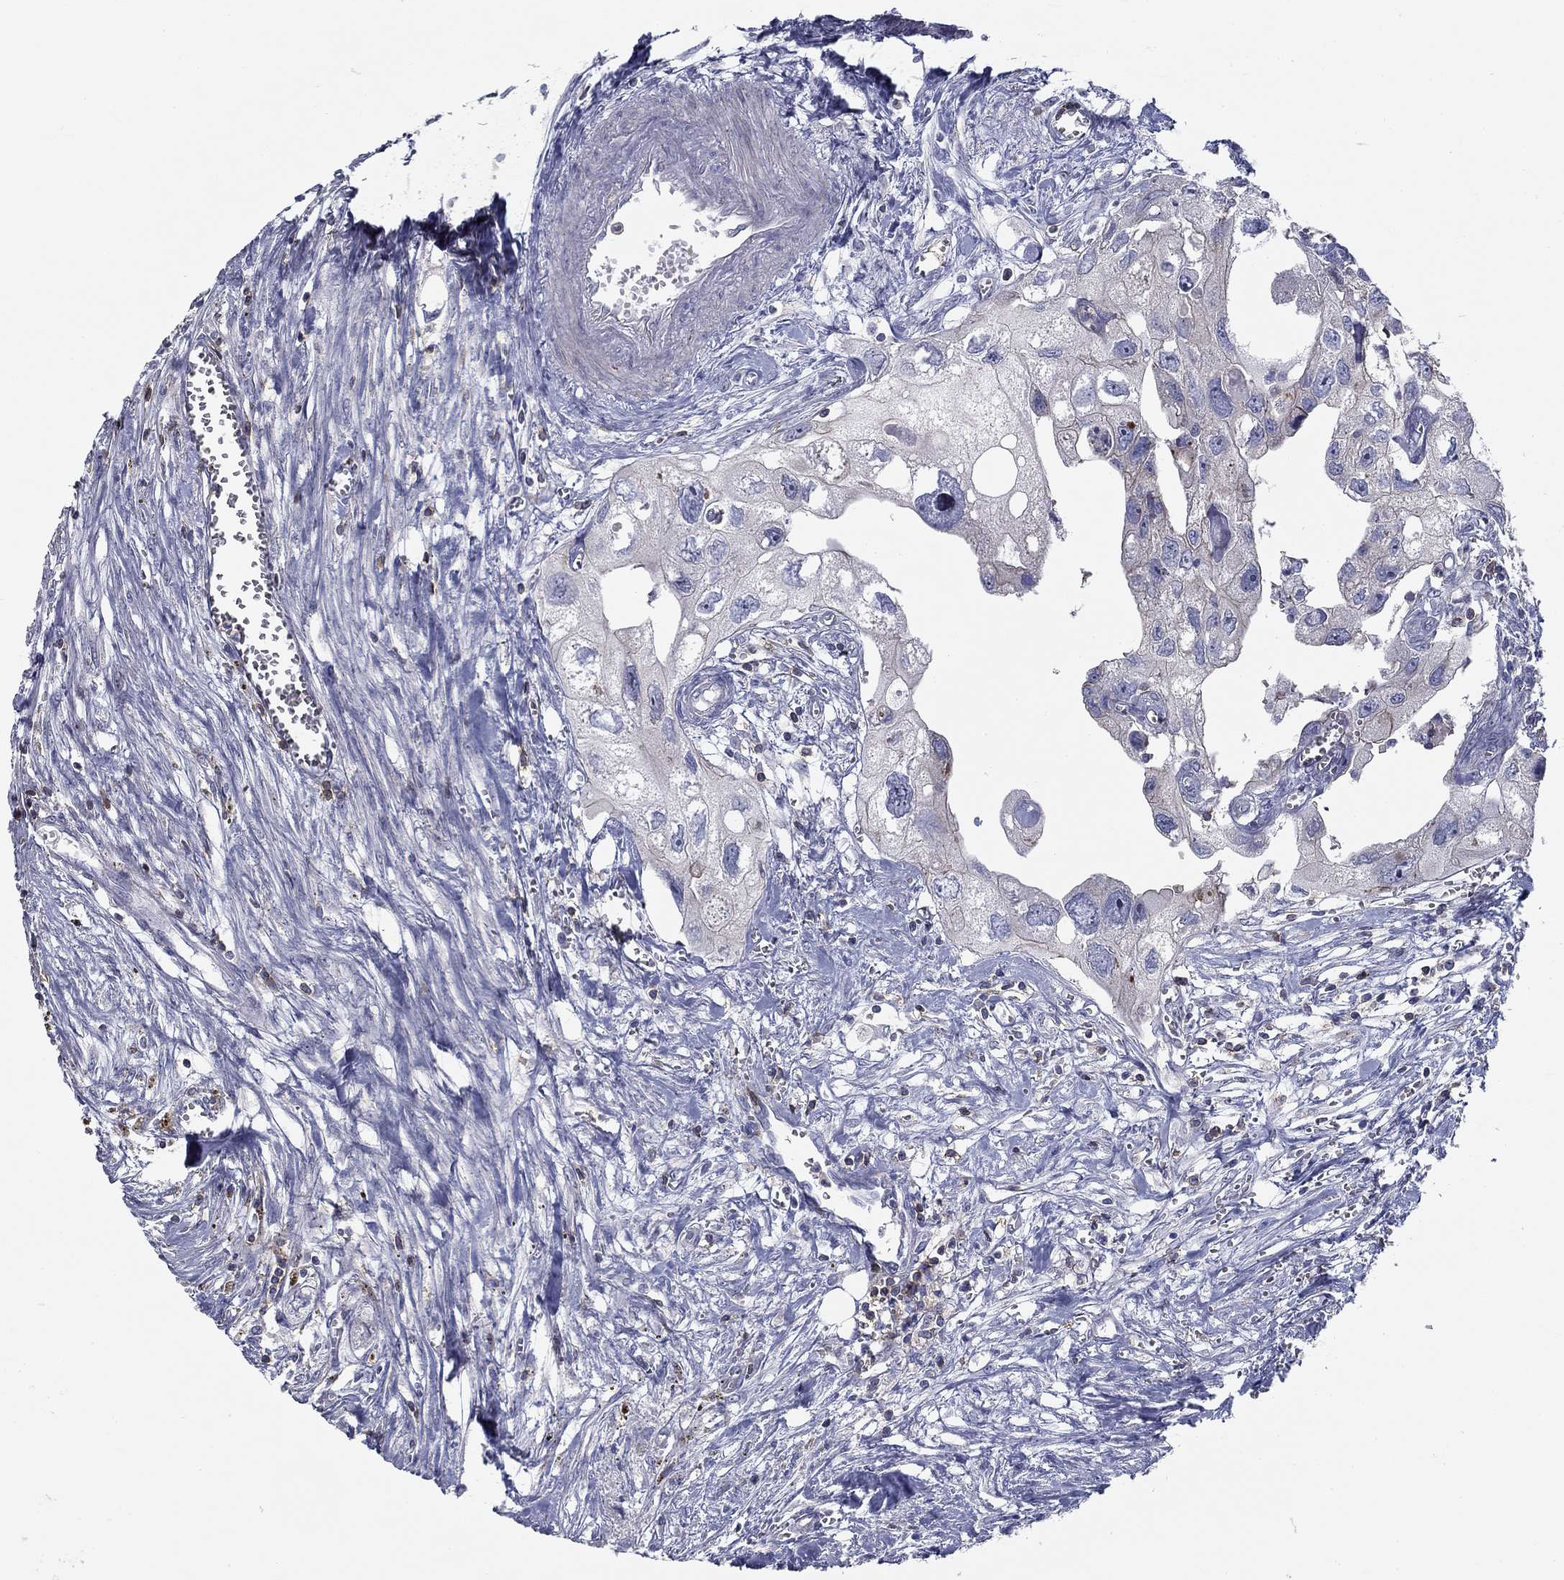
{"staining": {"intensity": "negative", "quantity": "none", "location": "none"}, "tissue": "urothelial cancer", "cell_type": "Tumor cells", "image_type": "cancer", "snomed": [{"axis": "morphology", "description": "Urothelial carcinoma, High grade"}, {"axis": "topography", "description": "Urinary bladder"}], "caption": "IHC of human urothelial carcinoma (high-grade) exhibits no positivity in tumor cells.", "gene": "SIT1", "patient": {"sex": "male", "age": 59}}